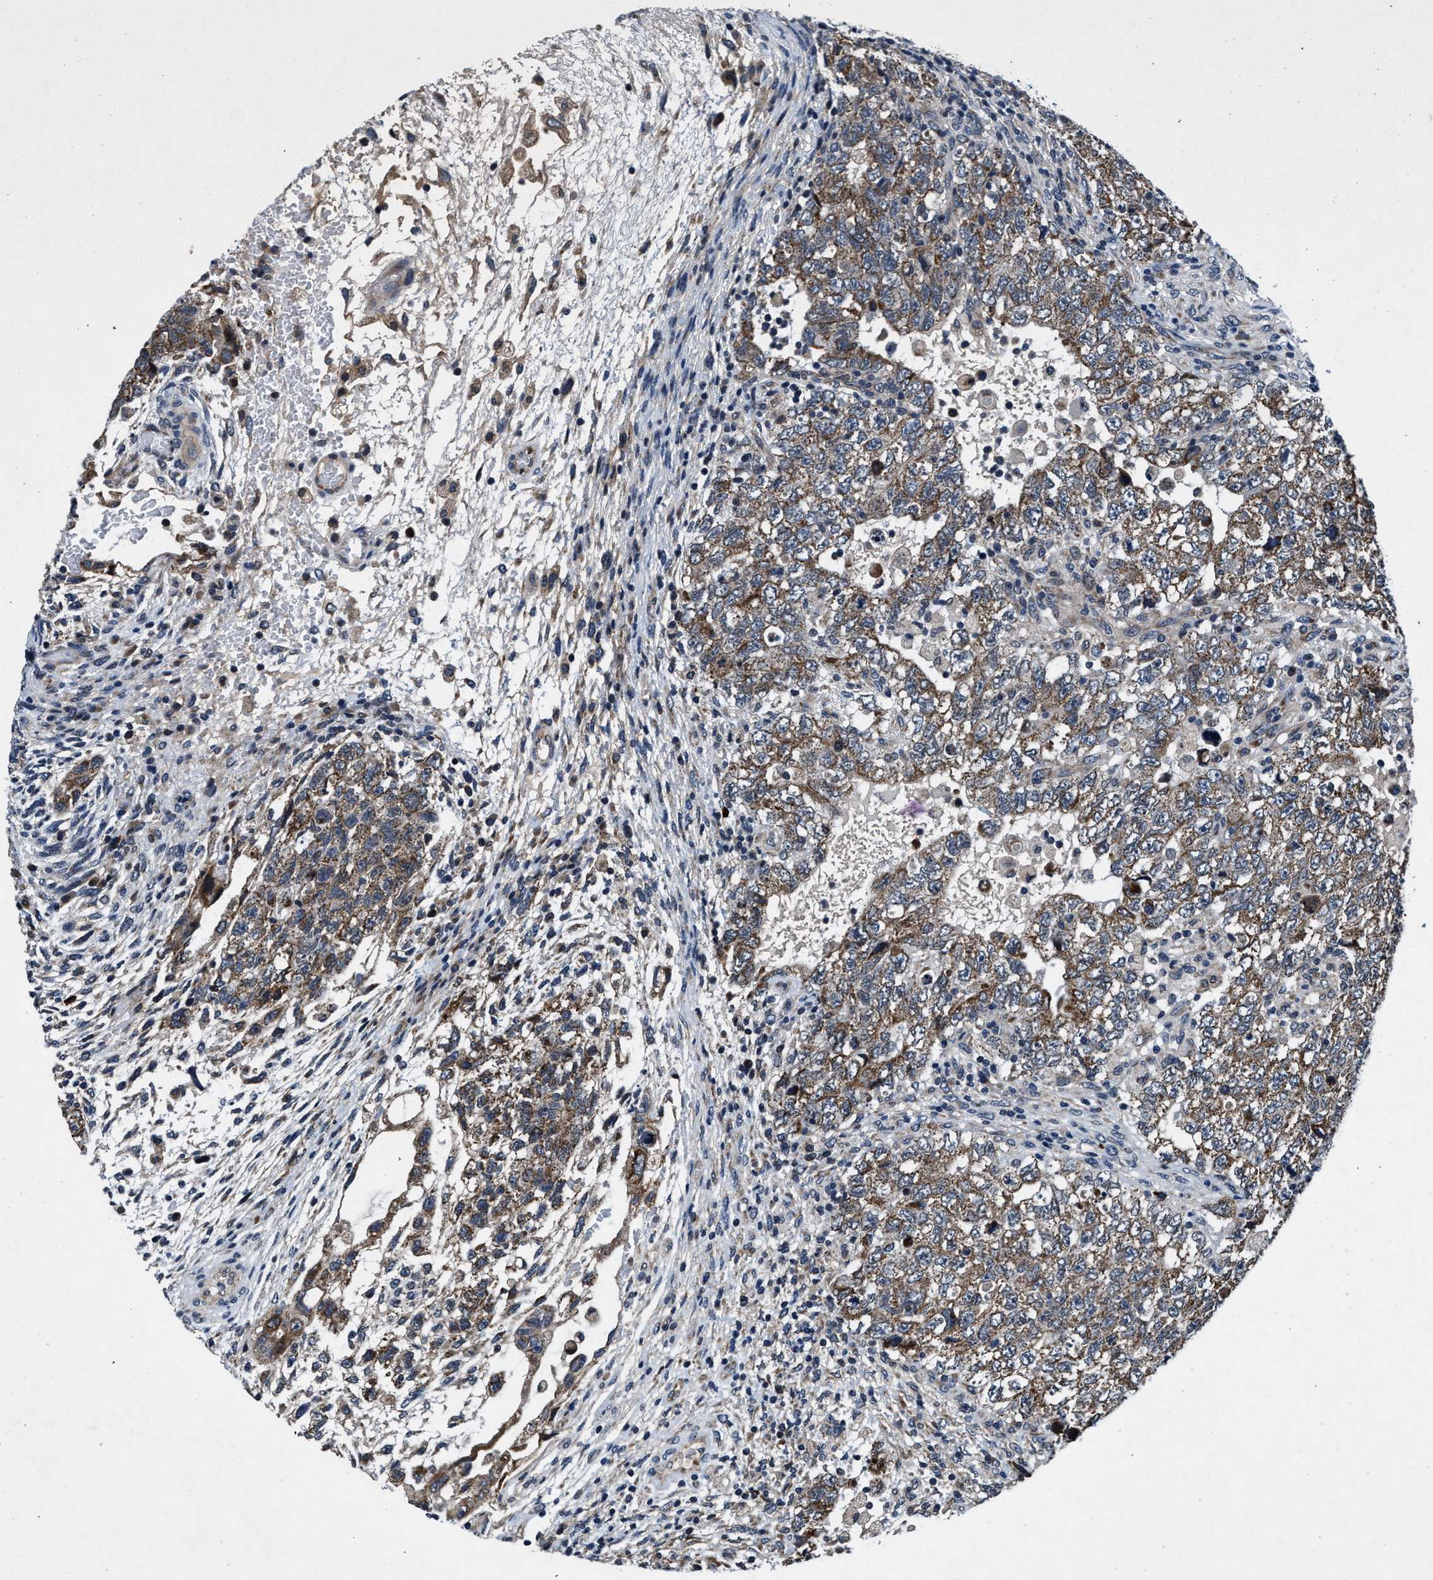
{"staining": {"intensity": "moderate", "quantity": ">75%", "location": "cytoplasmic/membranous"}, "tissue": "testis cancer", "cell_type": "Tumor cells", "image_type": "cancer", "snomed": [{"axis": "morphology", "description": "Carcinoma, Embryonal, NOS"}, {"axis": "topography", "description": "Testis"}], "caption": "DAB (3,3'-diaminobenzidine) immunohistochemical staining of human testis cancer exhibits moderate cytoplasmic/membranous protein positivity in approximately >75% of tumor cells.", "gene": "TMEM53", "patient": {"sex": "male", "age": 36}}